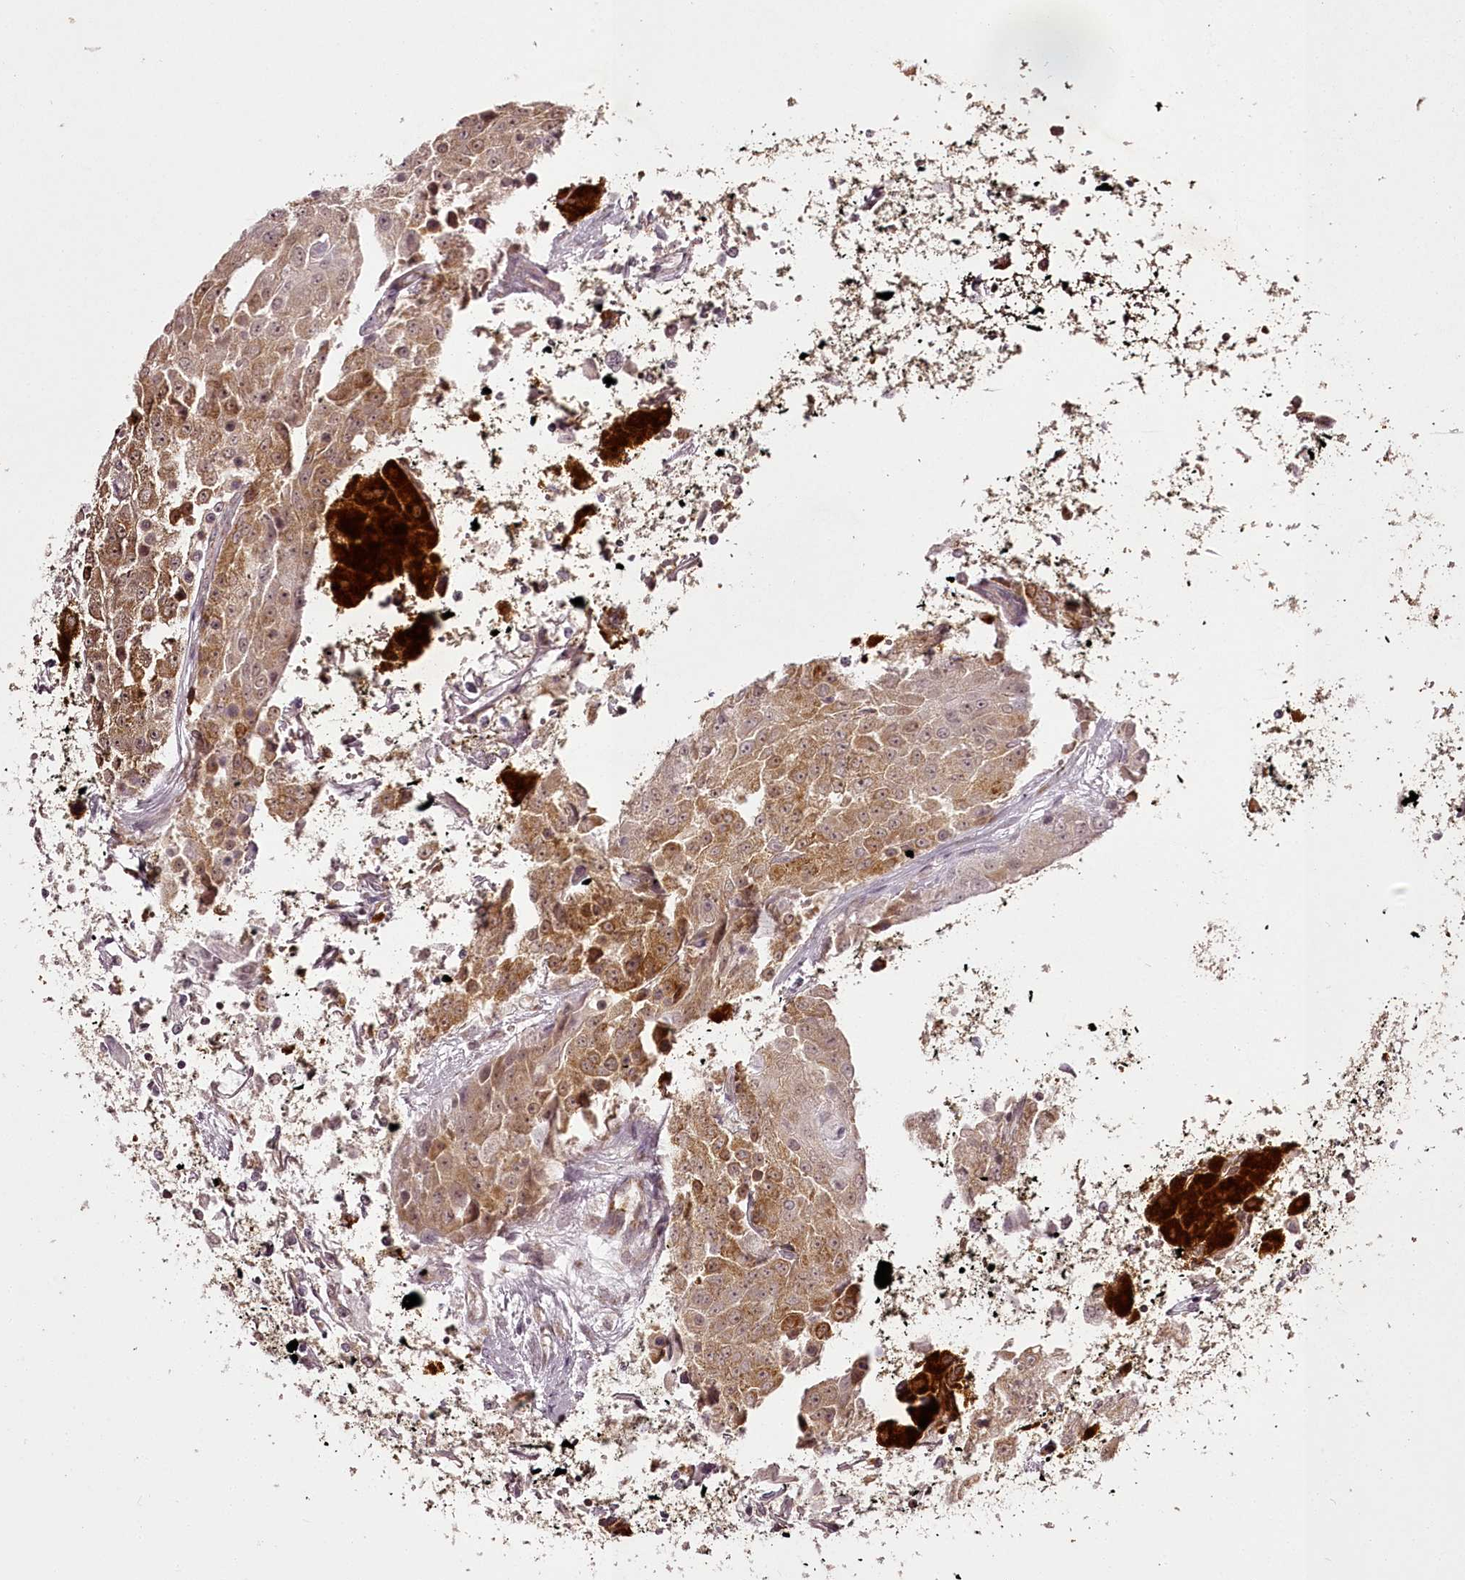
{"staining": {"intensity": "moderate", "quantity": ">75%", "location": "cytoplasmic/membranous"}, "tissue": "renal cancer", "cell_type": "Tumor cells", "image_type": "cancer", "snomed": [{"axis": "morphology", "description": "Adenocarcinoma, NOS"}, {"axis": "topography", "description": "Kidney"}], "caption": "IHC image of adenocarcinoma (renal) stained for a protein (brown), which displays medium levels of moderate cytoplasmic/membranous staining in approximately >75% of tumor cells.", "gene": "CHCHD2", "patient": {"sex": "female", "age": 52}}